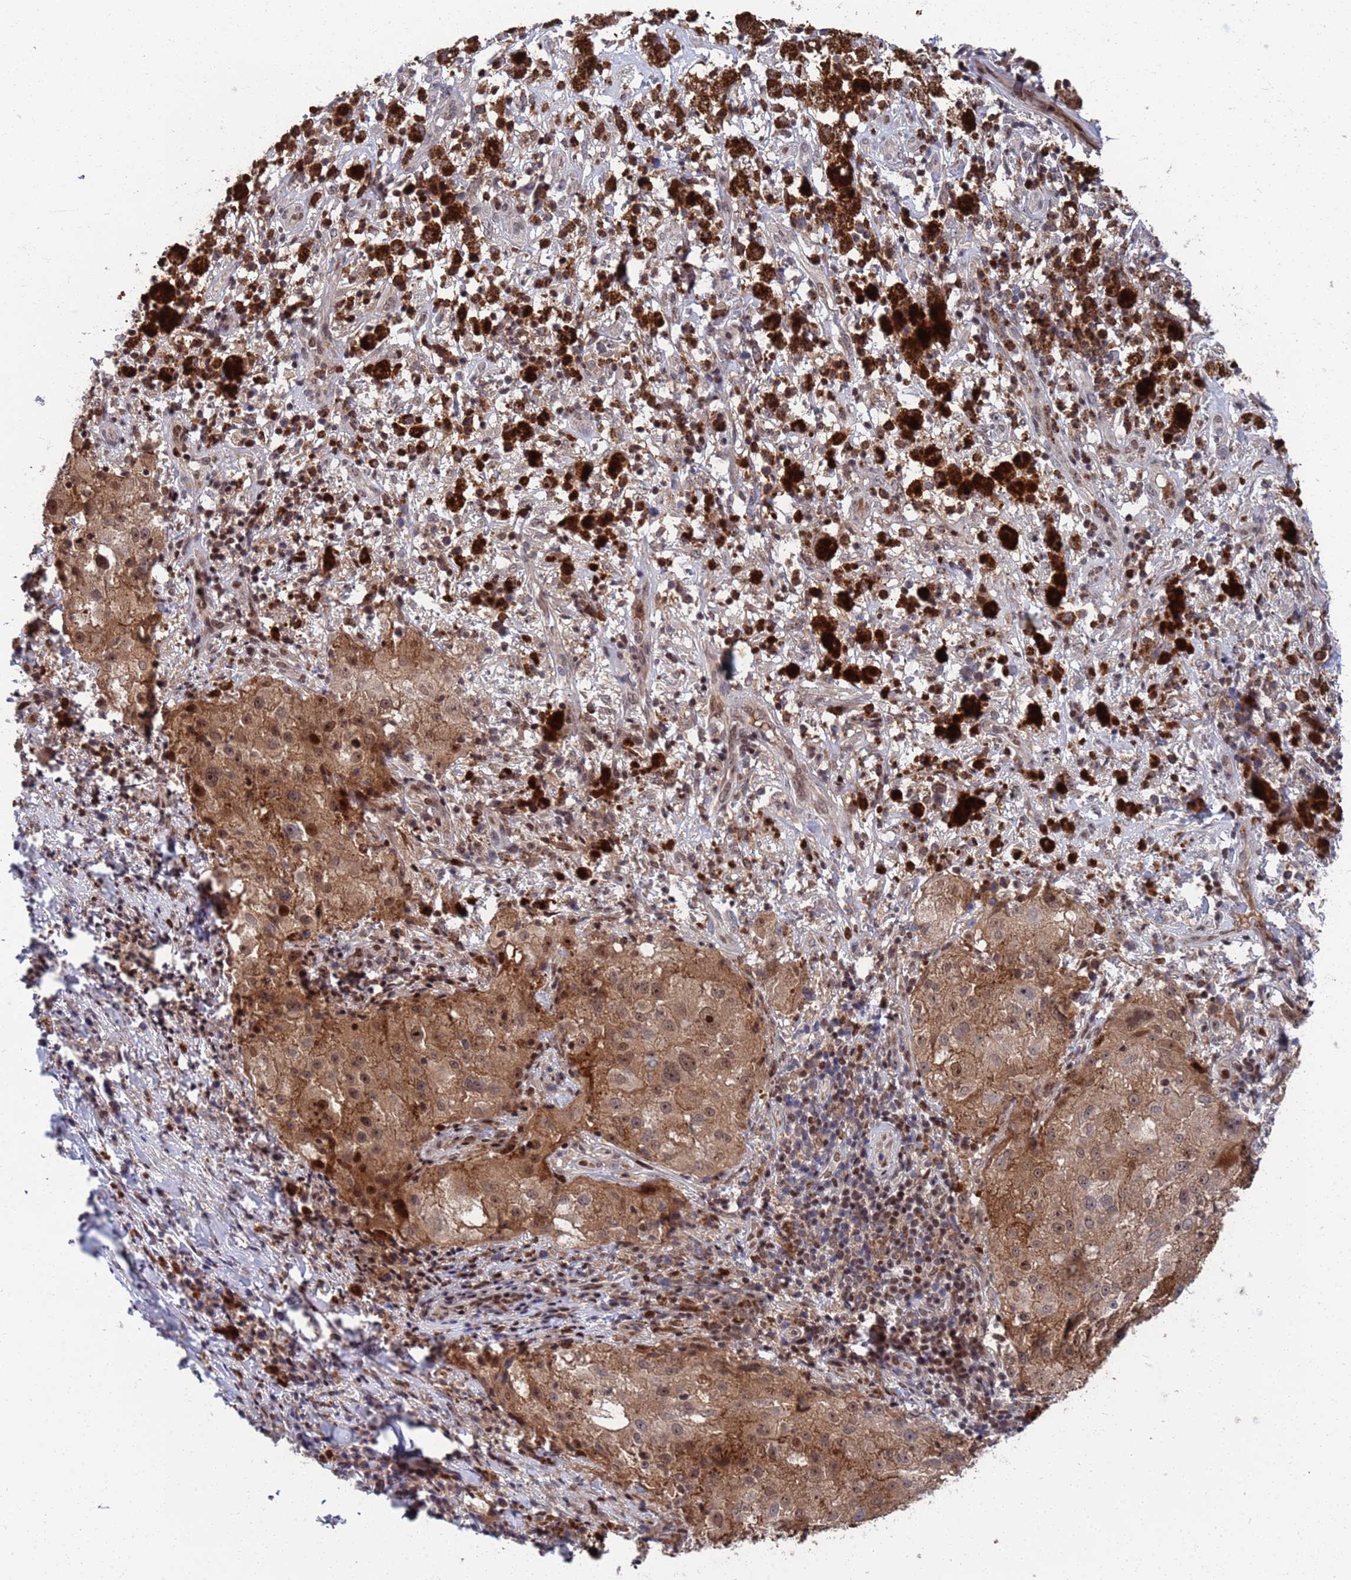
{"staining": {"intensity": "moderate", "quantity": ">75%", "location": "cytoplasmic/membranous,nuclear"}, "tissue": "melanoma", "cell_type": "Tumor cells", "image_type": "cancer", "snomed": [{"axis": "morphology", "description": "Necrosis, NOS"}, {"axis": "morphology", "description": "Malignant melanoma, NOS"}, {"axis": "topography", "description": "Skin"}], "caption": "This histopathology image exhibits IHC staining of human melanoma, with medium moderate cytoplasmic/membranous and nuclear positivity in about >75% of tumor cells.", "gene": "TMBIM6", "patient": {"sex": "female", "age": 87}}